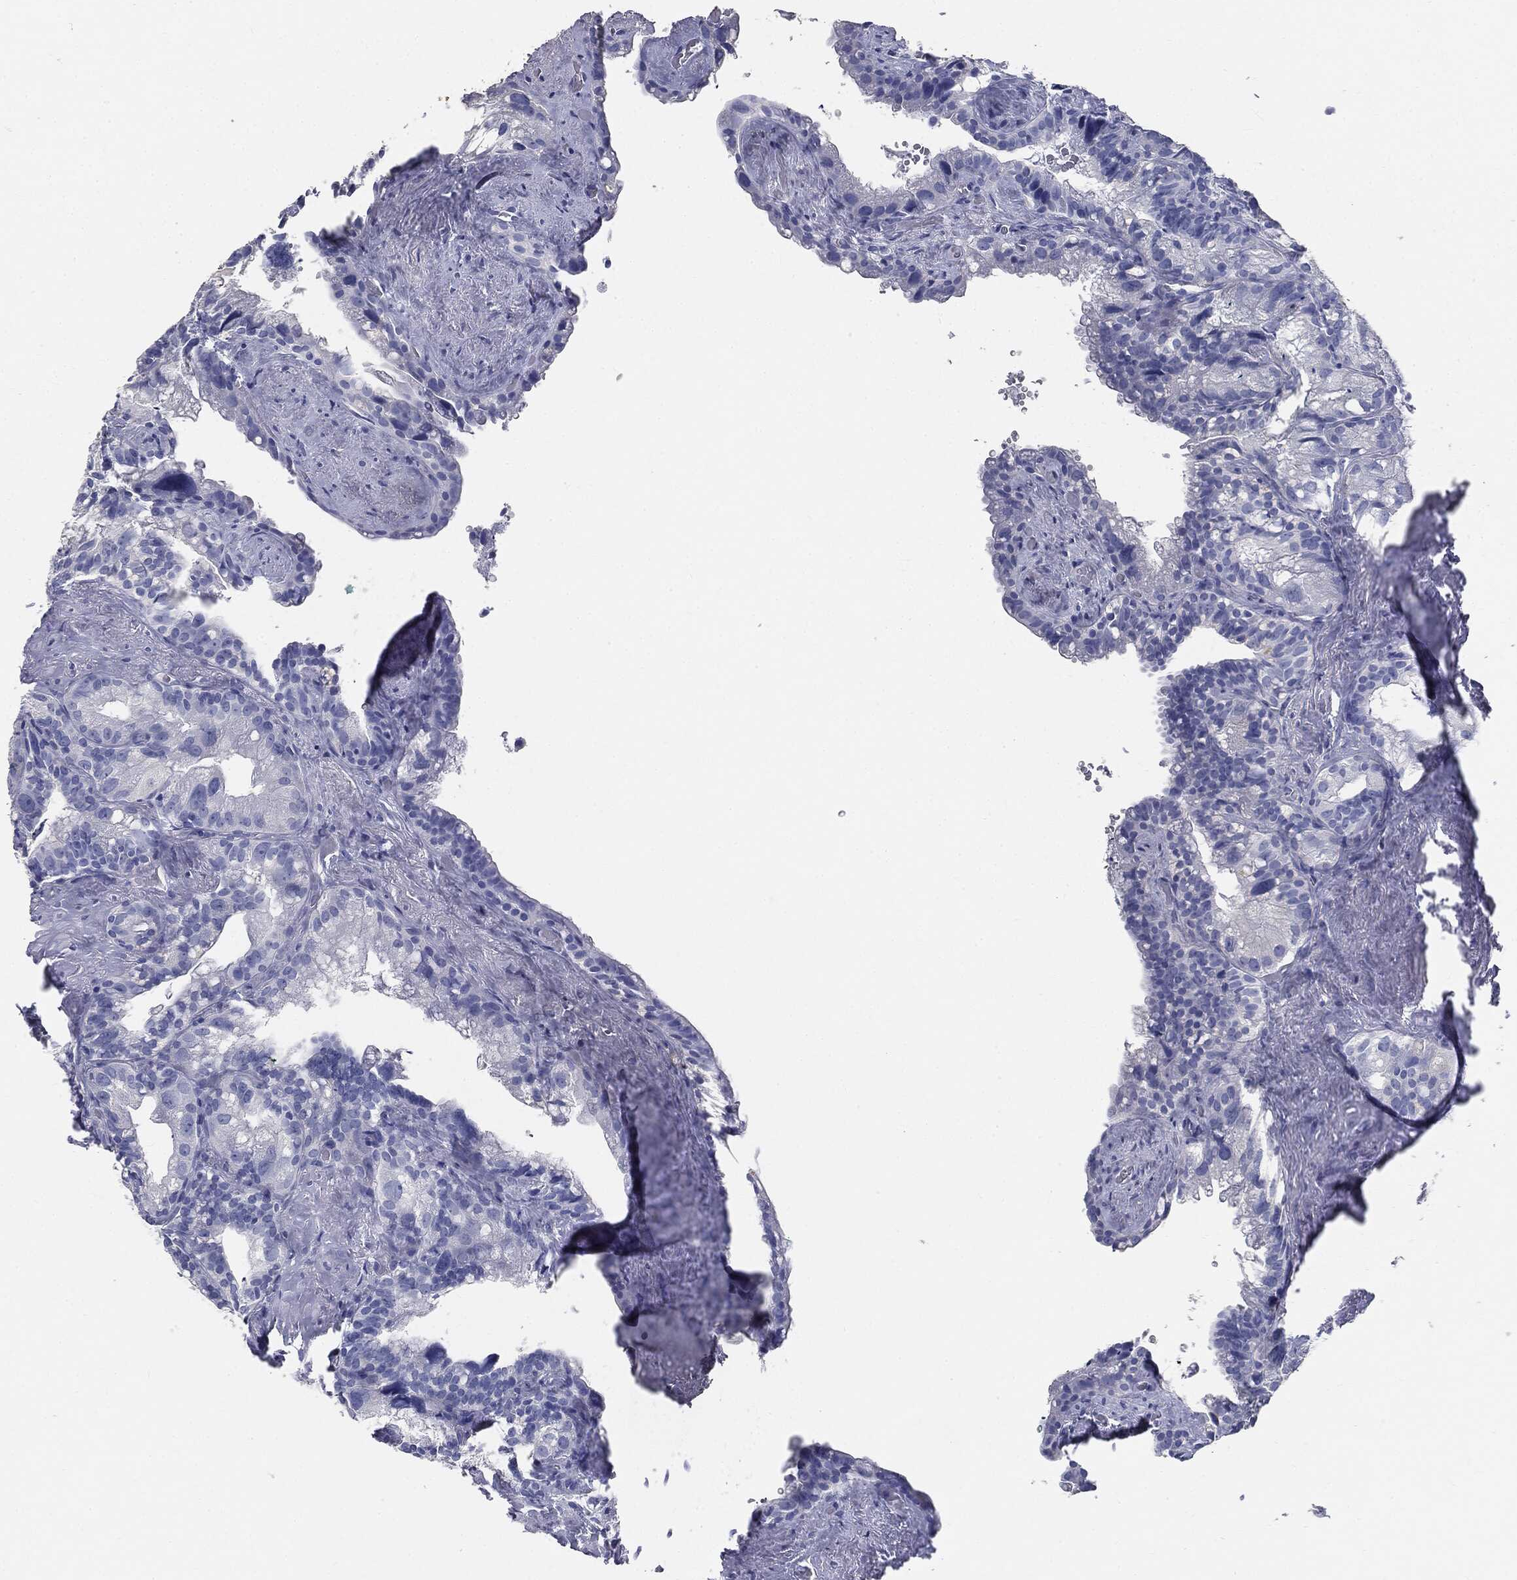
{"staining": {"intensity": "negative", "quantity": "none", "location": "none"}, "tissue": "seminal vesicle", "cell_type": "Glandular cells", "image_type": "normal", "snomed": [{"axis": "morphology", "description": "Normal tissue, NOS"}, {"axis": "topography", "description": "Seminal veicle"}], "caption": "Glandular cells show no significant staining in normal seminal vesicle.", "gene": "CUZD1", "patient": {"sex": "male", "age": 72}}